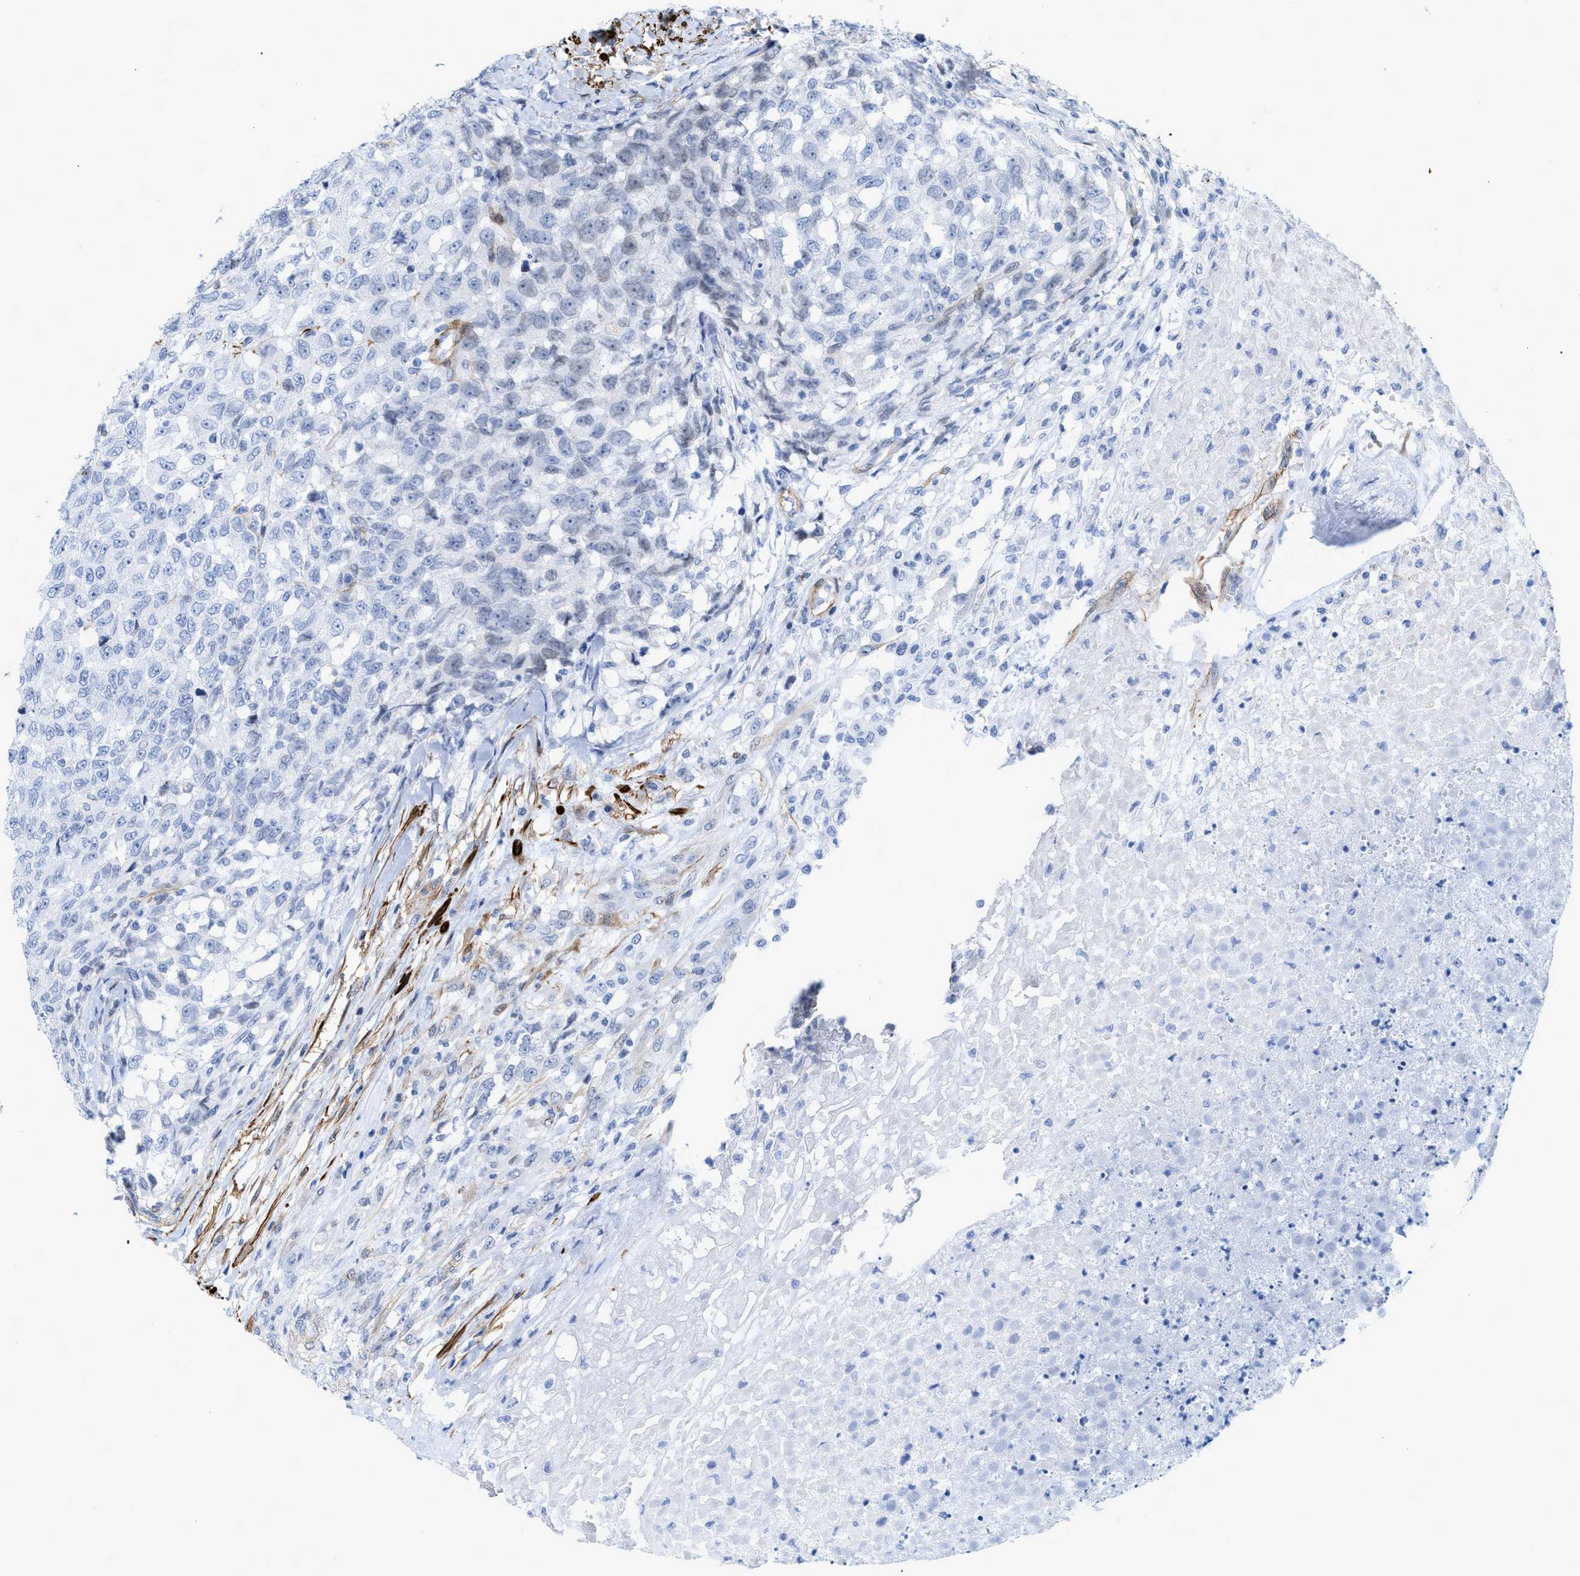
{"staining": {"intensity": "negative", "quantity": "none", "location": "none"}, "tissue": "testis cancer", "cell_type": "Tumor cells", "image_type": "cancer", "snomed": [{"axis": "morphology", "description": "Seminoma, NOS"}, {"axis": "topography", "description": "Testis"}], "caption": "Tumor cells show no significant staining in testis cancer. The staining is performed using DAB brown chromogen with nuclei counter-stained in using hematoxylin.", "gene": "TAGLN", "patient": {"sex": "male", "age": 59}}